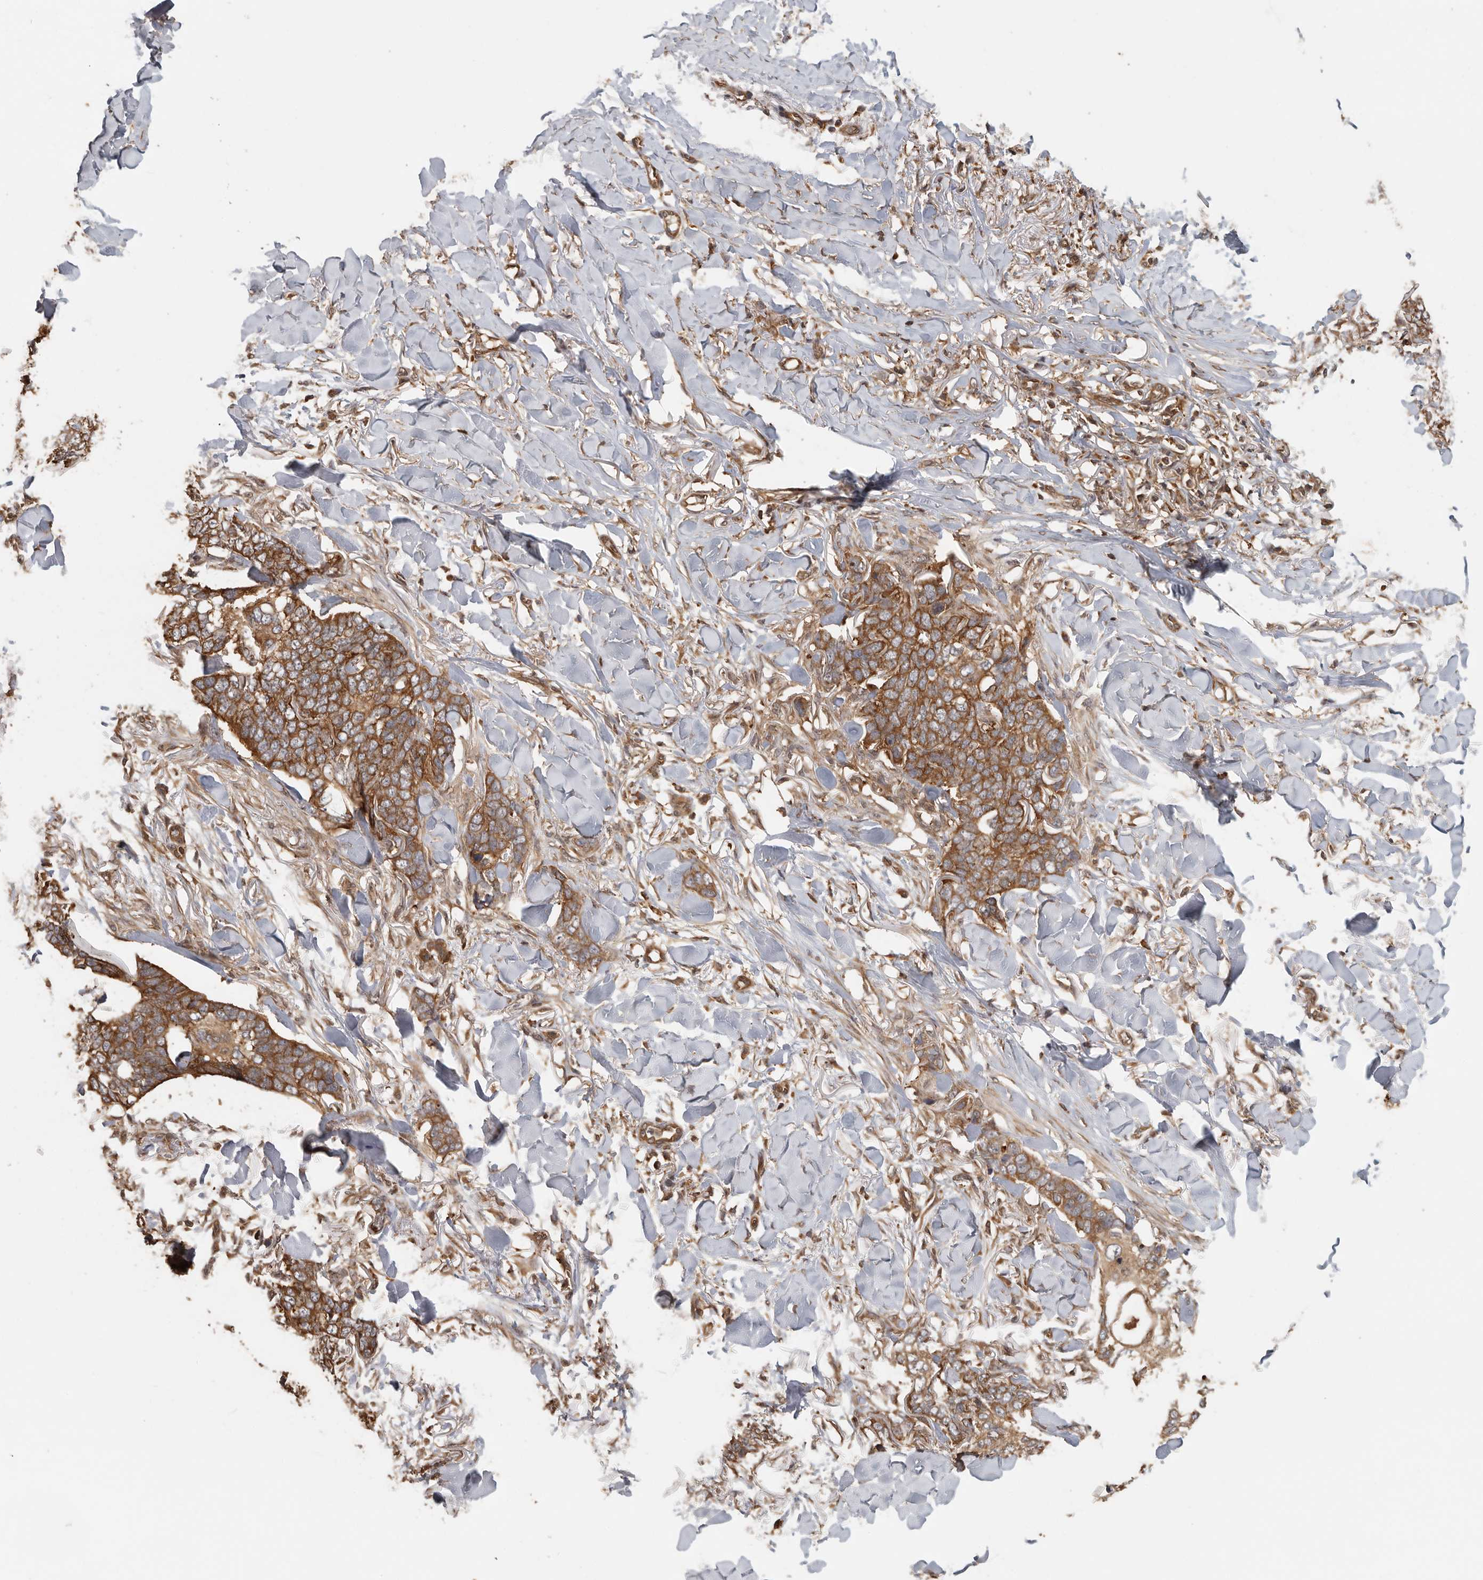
{"staining": {"intensity": "moderate", "quantity": ">75%", "location": "cytoplasmic/membranous"}, "tissue": "skin cancer", "cell_type": "Tumor cells", "image_type": "cancer", "snomed": [{"axis": "morphology", "description": "Normal tissue, NOS"}, {"axis": "morphology", "description": "Basal cell carcinoma"}, {"axis": "topography", "description": "Skin"}], "caption": "Protein staining of basal cell carcinoma (skin) tissue displays moderate cytoplasmic/membranous staining in about >75% of tumor cells.", "gene": "CCT8", "patient": {"sex": "male", "age": 77}}